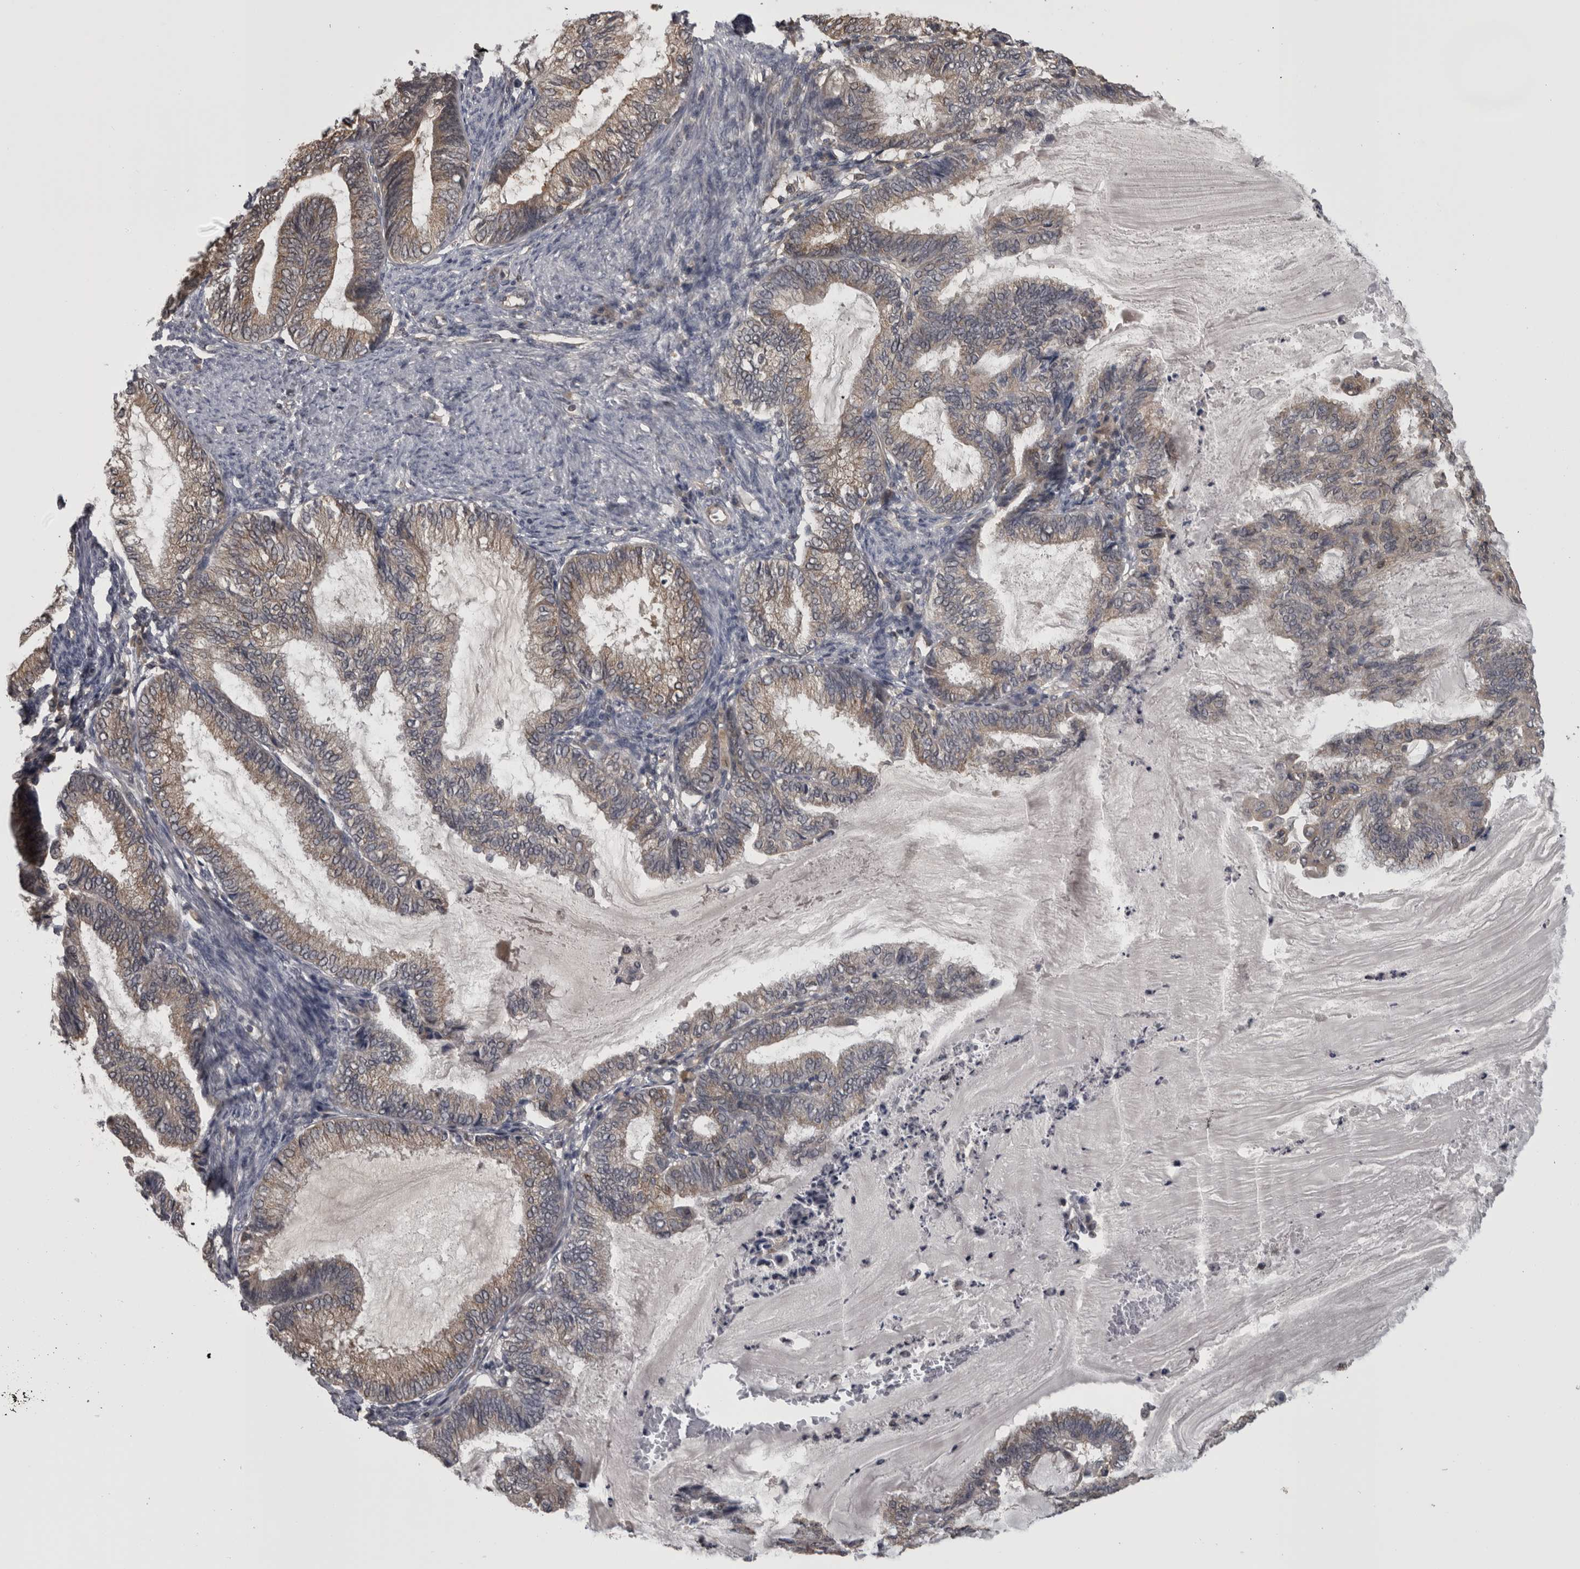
{"staining": {"intensity": "weak", "quantity": "25%-75%", "location": "cytoplasmic/membranous"}, "tissue": "endometrial cancer", "cell_type": "Tumor cells", "image_type": "cancer", "snomed": [{"axis": "morphology", "description": "Adenocarcinoma, NOS"}, {"axis": "topography", "description": "Endometrium"}], "caption": "DAB immunohistochemical staining of endometrial cancer (adenocarcinoma) demonstrates weak cytoplasmic/membranous protein expression in approximately 25%-75% of tumor cells.", "gene": "APRT", "patient": {"sex": "female", "age": 86}}